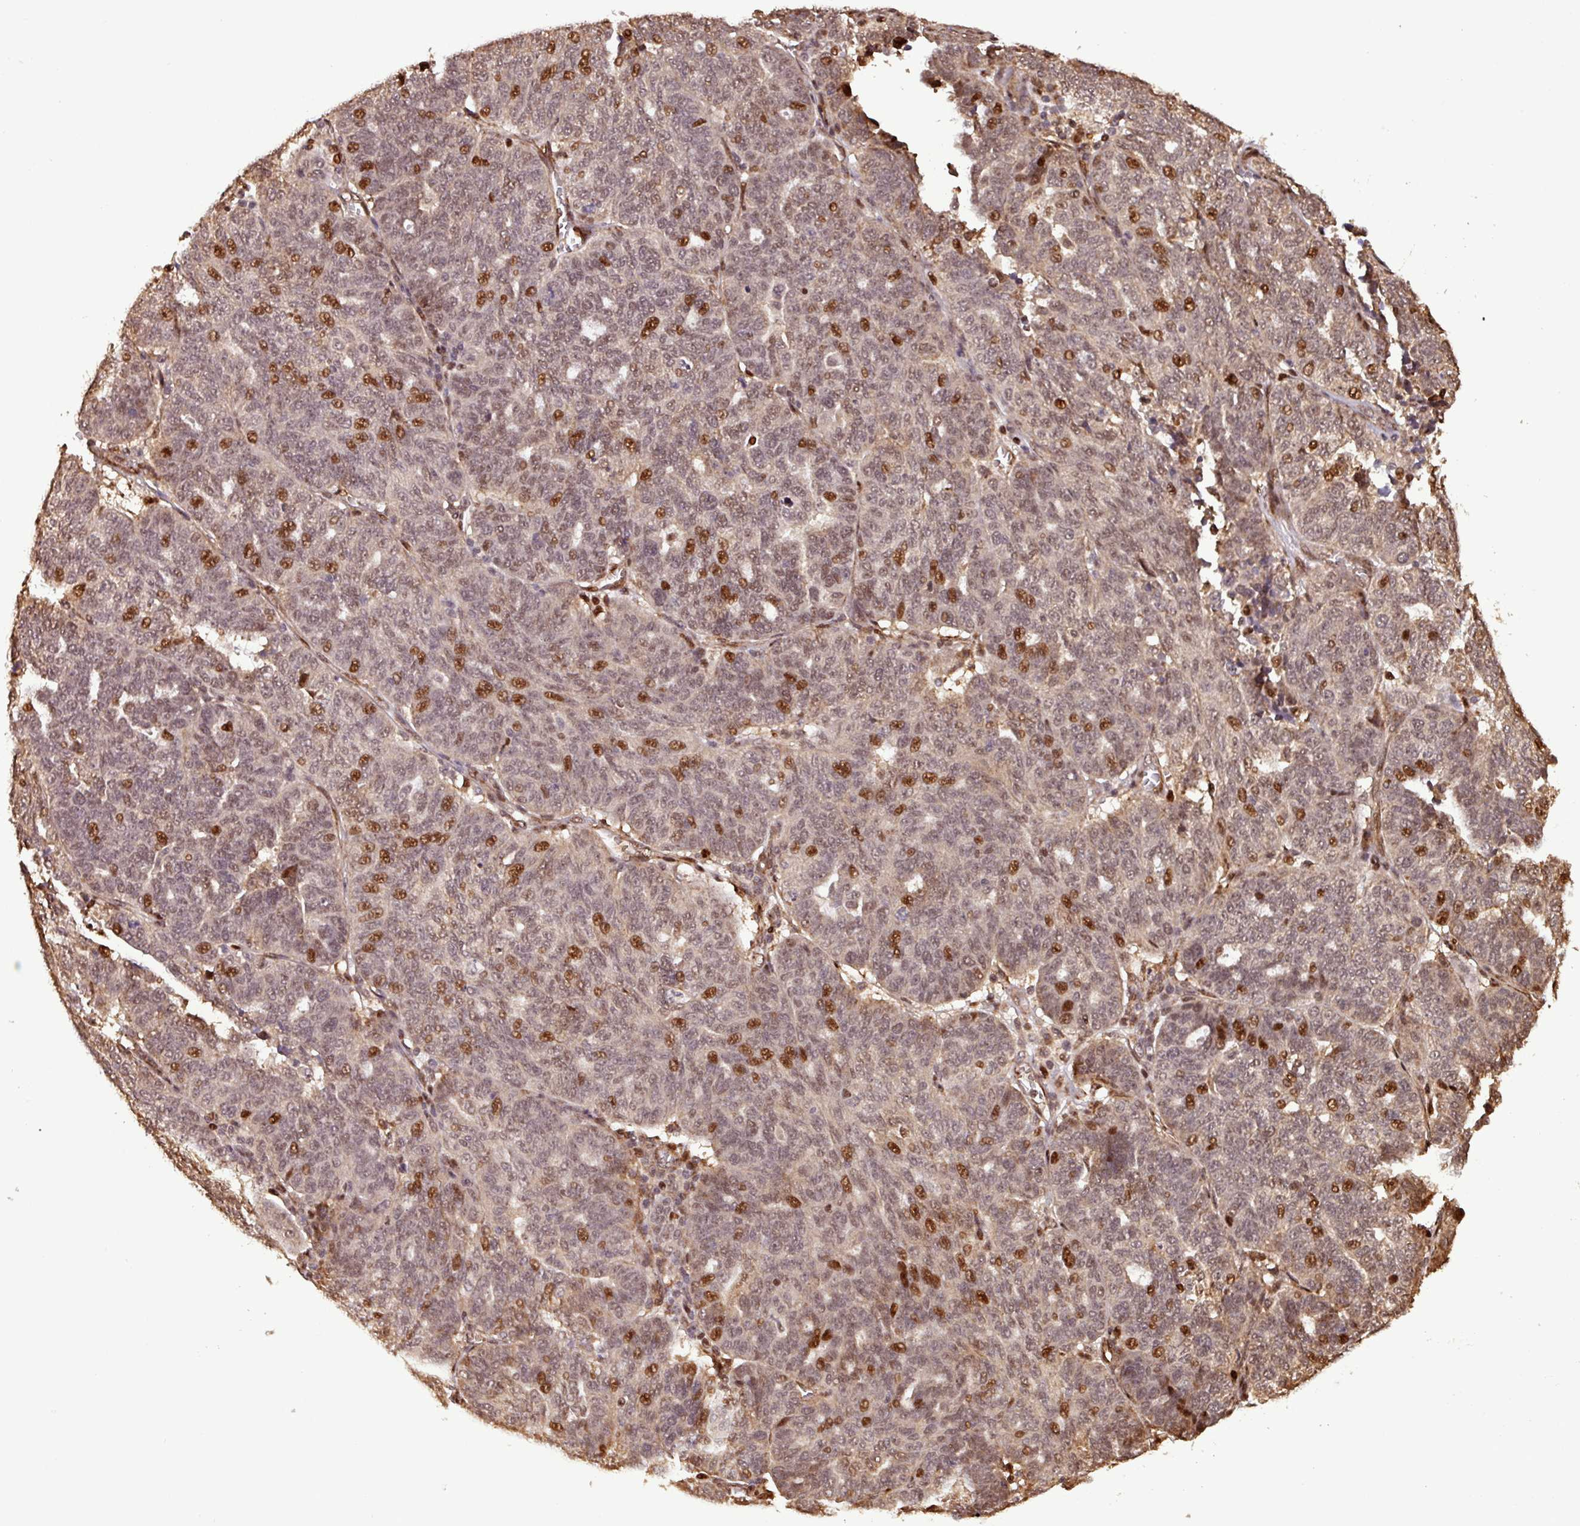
{"staining": {"intensity": "strong", "quantity": "25%-75%", "location": "nuclear"}, "tissue": "ovarian cancer", "cell_type": "Tumor cells", "image_type": "cancer", "snomed": [{"axis": "morphology", "description": "Cystadenocarcinoma, serous, NOS"}, {"axis": "topography", "description": "Ovary"}], "caption": "Tumor cells demonstrate high levels of strong nuclear positivity in approximately 25%-75% of cells in human ovarian serous cystadenocarcinoma. (brown staining indicates protein expression, while blue staining denotes nuclei).", "gene": "SLC22A24", "patient": {"sex": "female", "age": 59}}